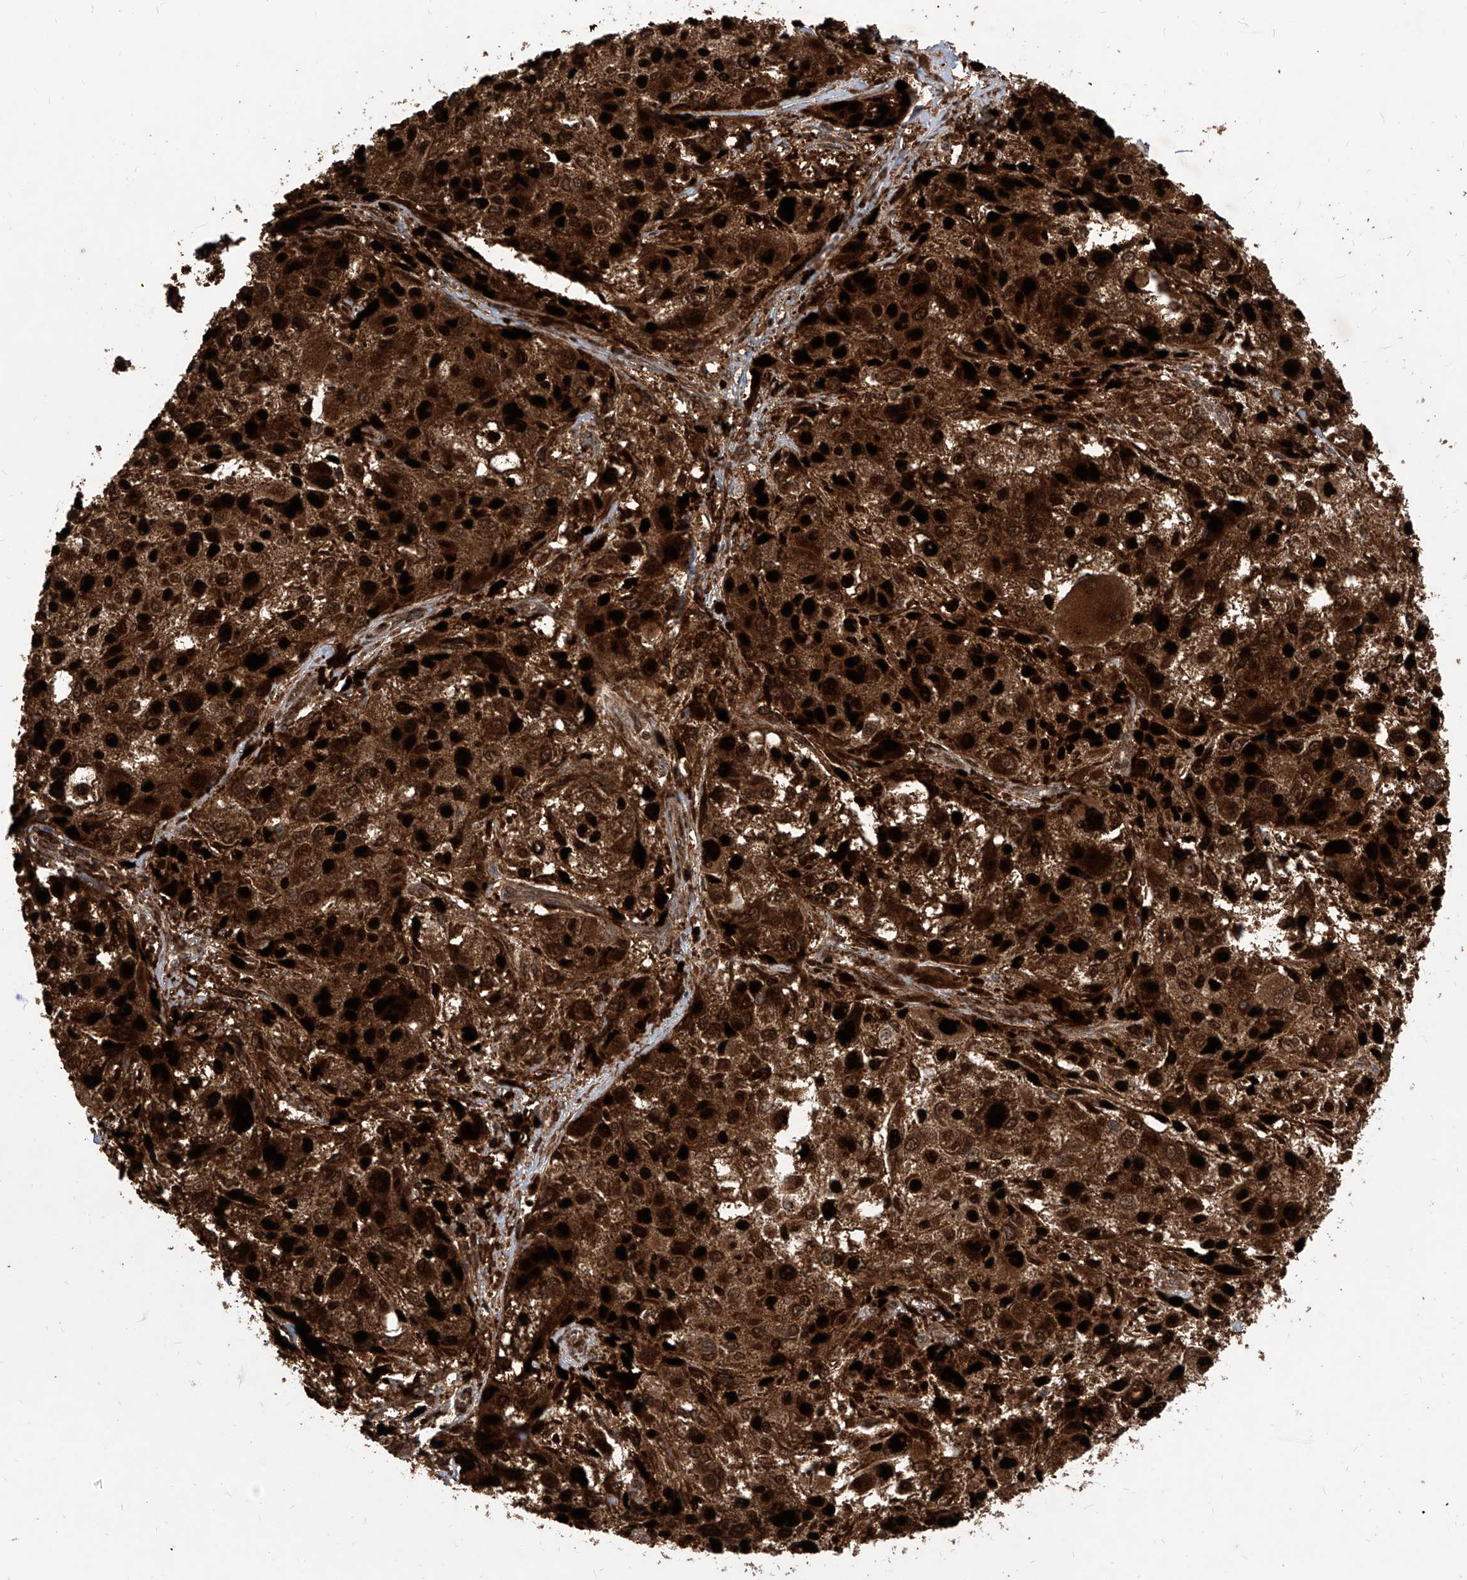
{"staining": {"intensity": "strong", "quantity": ">75%", "location": "cytoplasmic/membranous,nuclear"}, "tissue": "melanoma", "cell_type": "Tumor cells", "image_type": "cancer", "snomed": [{"axis": "morphology", "description": "Necrosis, NOS"}, {"axis": "morphology", "description": "Malignant melanoma, NOS"}, {"axis": "topography", "description": "Skin"}], "caption": "Immunohistochemistry (DAB (3,3'-diaminobenzidine)) staining of human malignant melanoma displays strong cytoplasmic/membranous and nuclear protein expression in approximately >75% of tumor cells.", "gene": "MAGED2", "patient": {"sex": "female", "age": 87}}